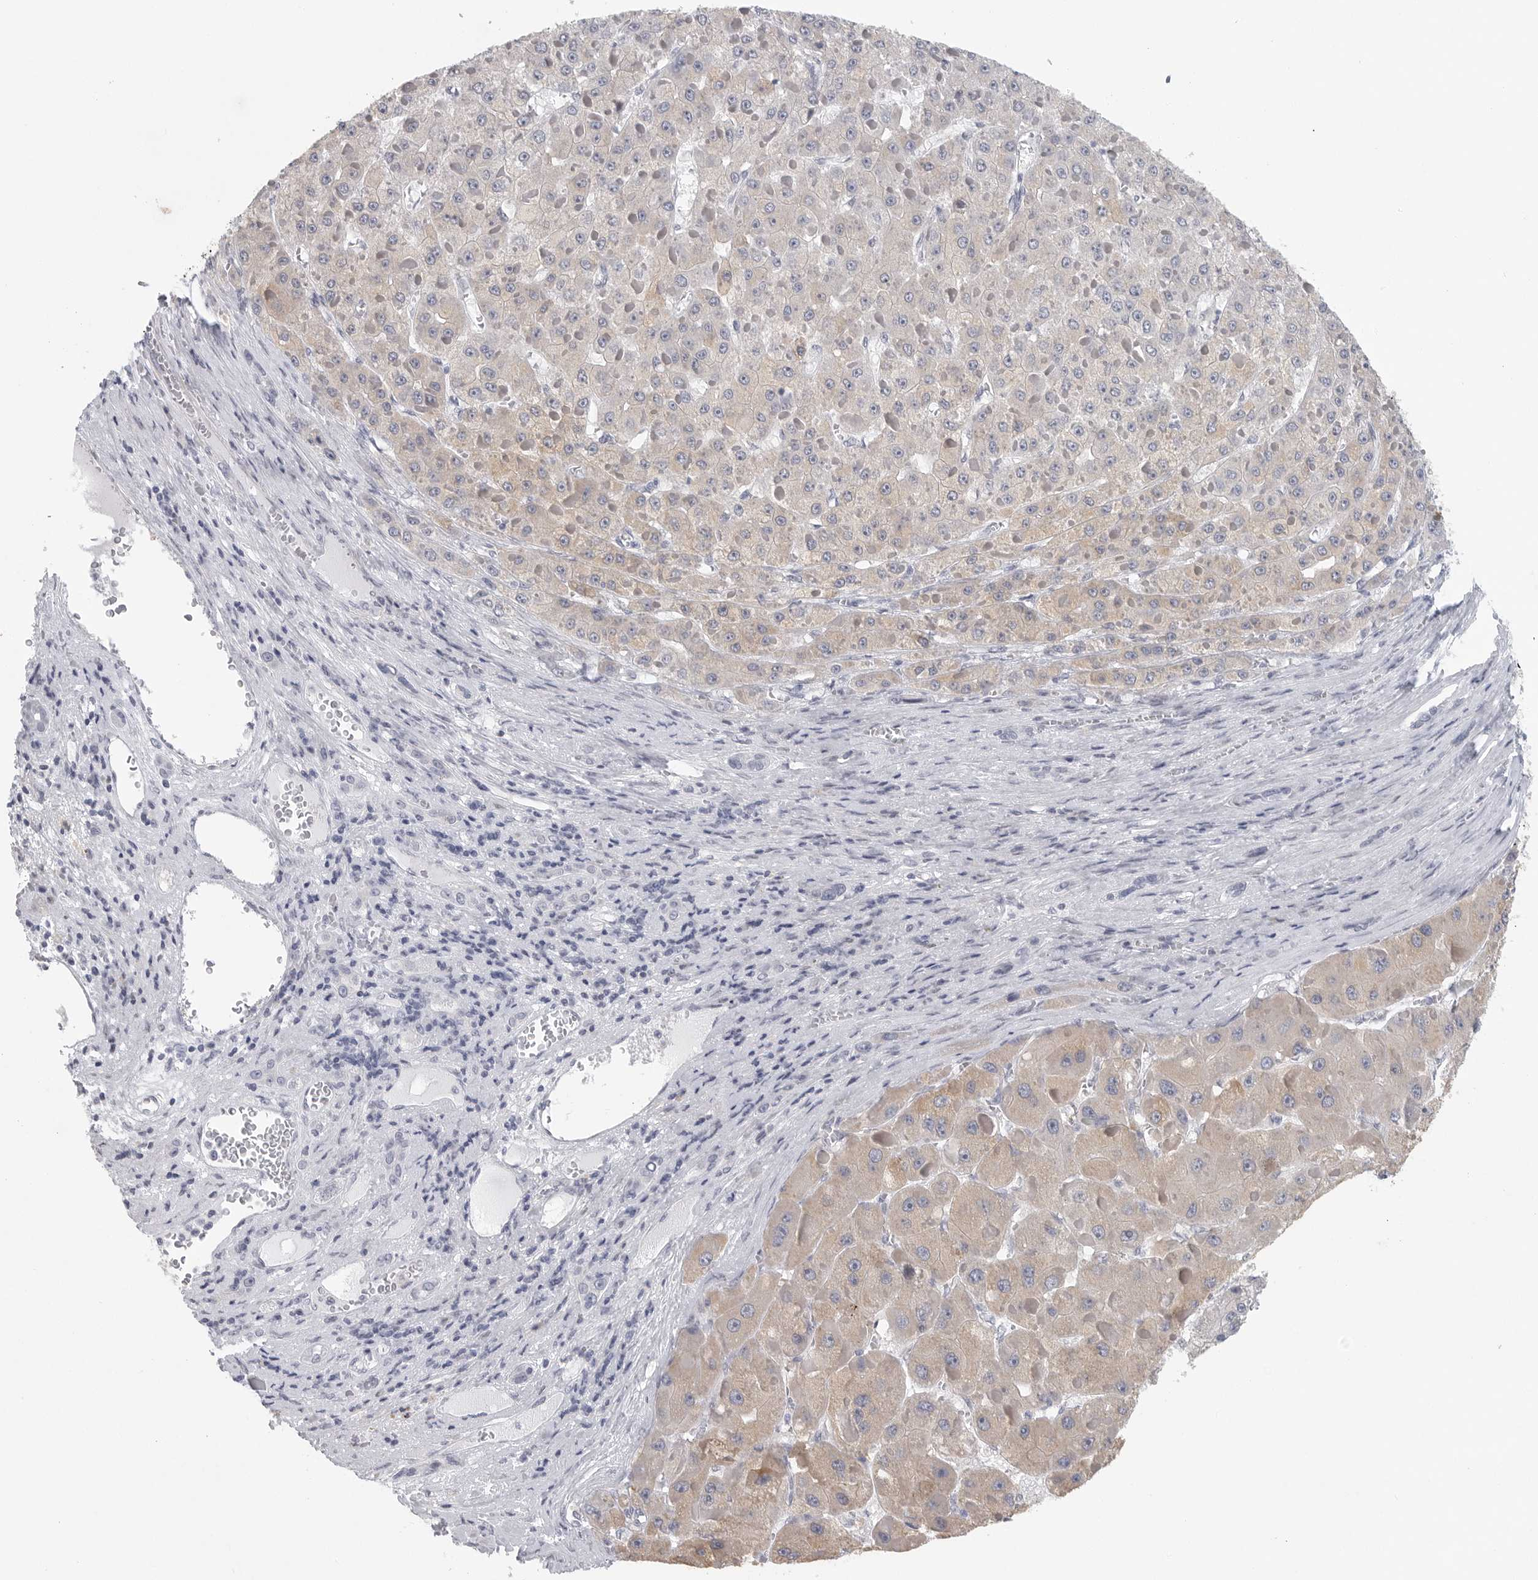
{"staining": {"intensity": "weak", "quantity": ">75%", "location": "cytoplasmic/membranous"}, "tissue": "liver cancer", "cell_type": "Tumor cells", "image_type": "cancer", "snomed": [{"axis": "morphology", "description": "Carcinoma, Hepatocellular, NOS"}, {"axis": "topography", "description": "Liver"}], "caption": "Immunohistochemistry of hepatocellular carcinoma (liver) reveals low levels of weak cytoplasmic/membranous staining in approximately >75% of tumor cells.", "gene": "TNR", "patient": {"sex": "female", "age": 73}}